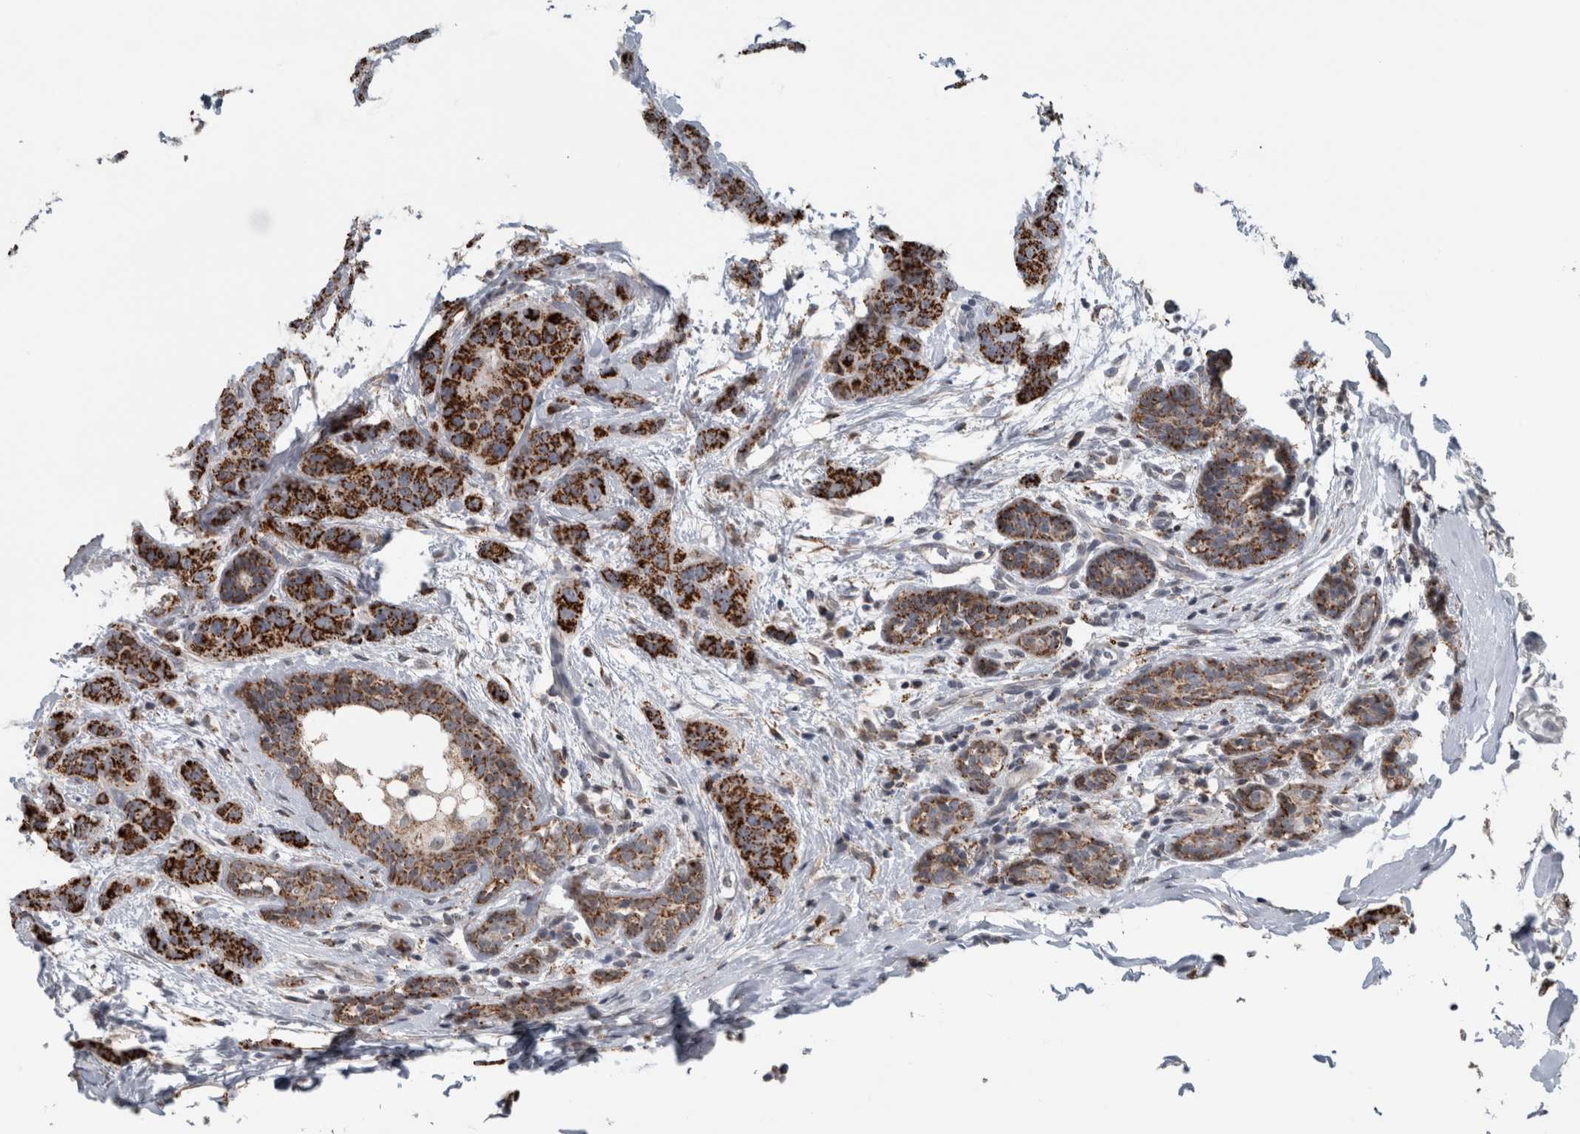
{"staining": {"intensity": "strong", "quantity": ">75%", "location": "cytoplasmic/membranous"}, "tissue": "breast cancer", "cell_type": "Tumor cells", "image_type": "cancer", "snomed": [{"axis": "morphology", "description": "Normal tissue, NOS"}, {"axis": "morphology", "description": "Duct carcinoma"}, {"axis": "topography", "description": "Breast"}], "caption": "About >75% of tumor cells in human invasive ductal carcinoma (breast) display strong cytoplasmic/membranous protein staining as visualized by brown immunohistochemical staining.", "gene": "ACSF2", "patient": {"sex": "female", "age": 40}}